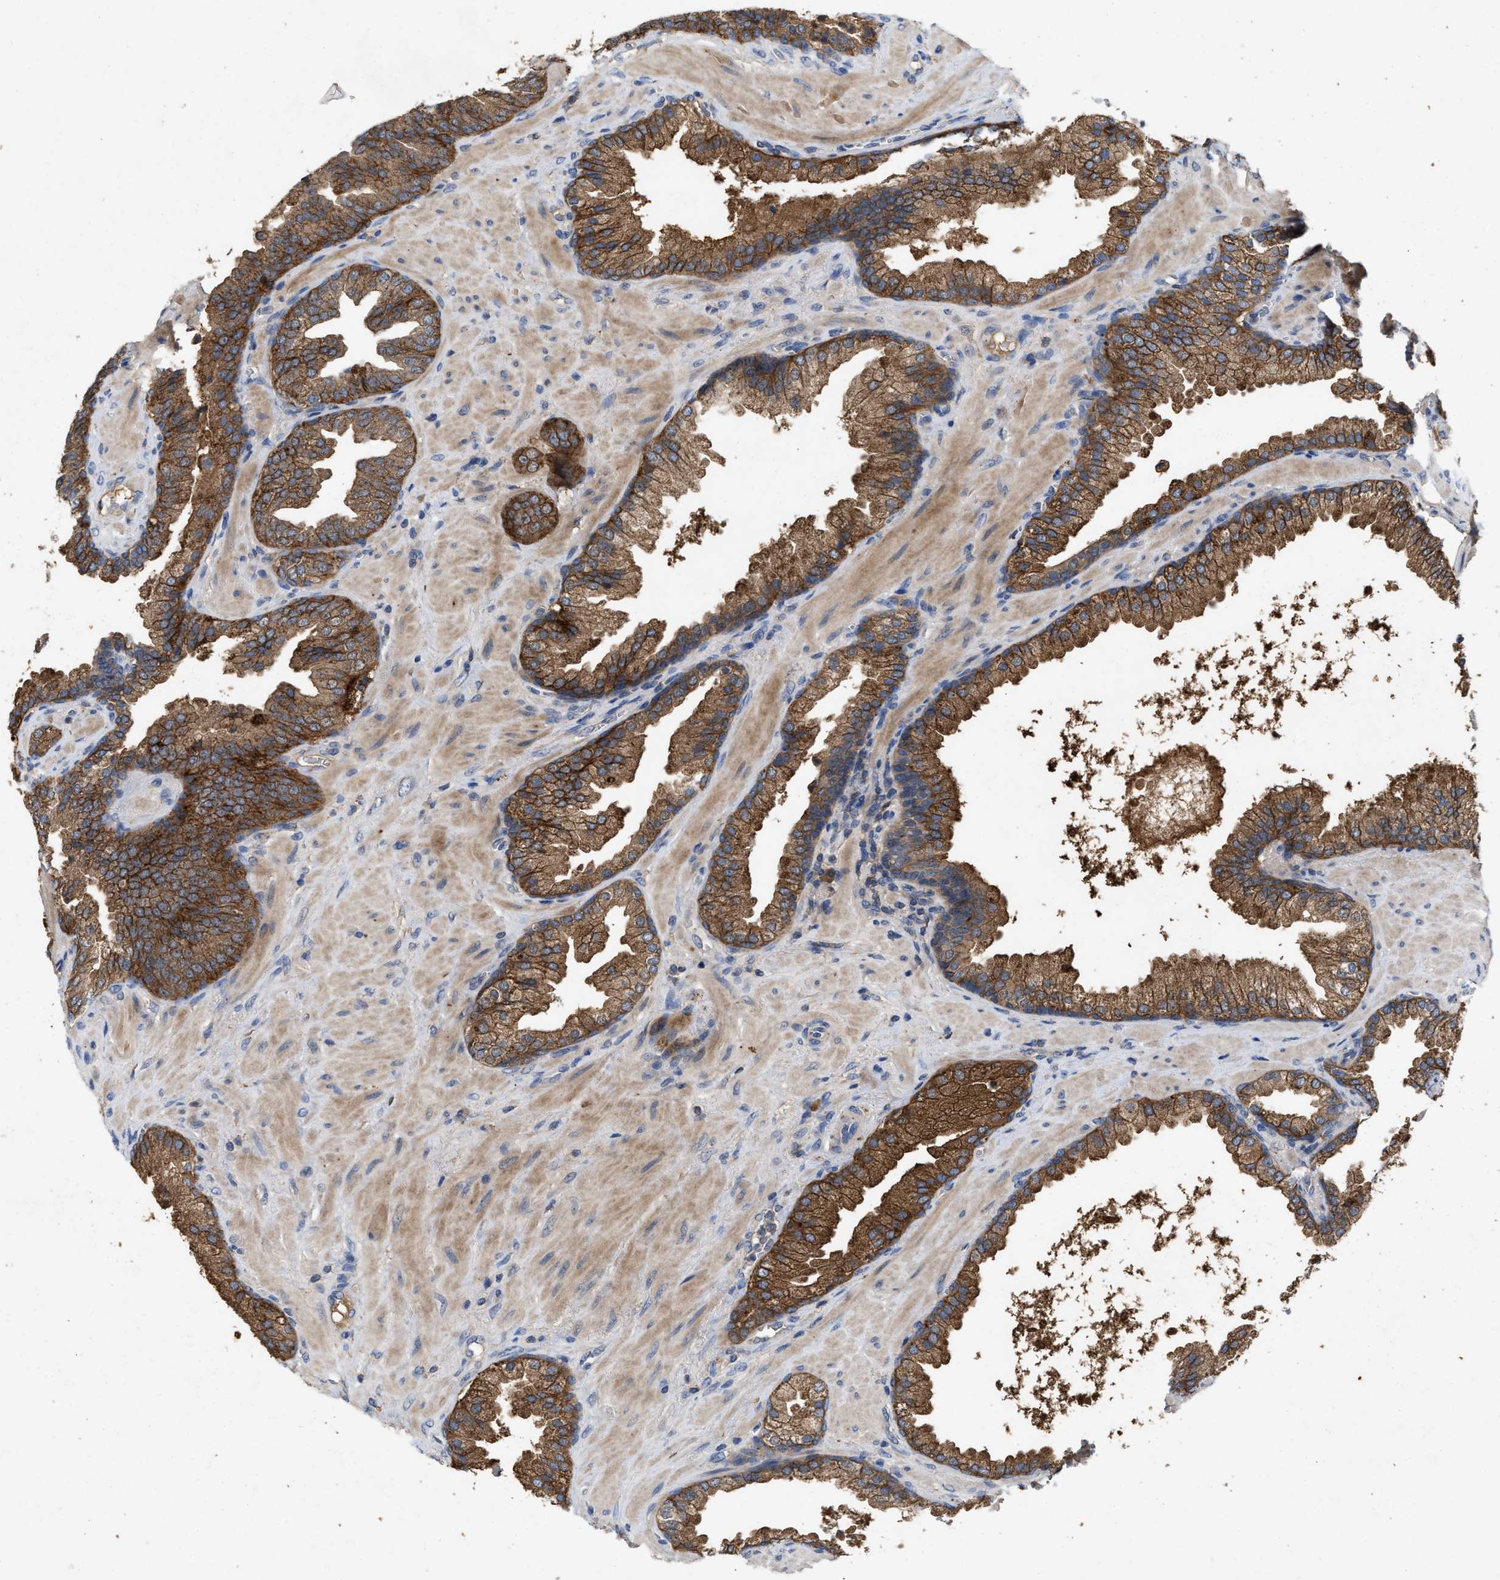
{"staining": {"intensity": "strong", "quantity": ">75%", "location": "cytoplasmic/membranous"}, "tissue": "prostate cancer", "cell_type": "Tumor cells", "image_type": "cancer", "snomed": [{"axis": "morphology", "description": "Adenocarcinoma, Low grade"}, {"axis": "topography", "description": "Prostate"}], "caption": "This is a photomicrograph of immunohistochemistry staining of prostate cancer, which shows strong positivity in the cytoplasmic/membranous of tumor cells.", "gene": "LPAR2", "patient": {"sex": "male", "age": 71}}